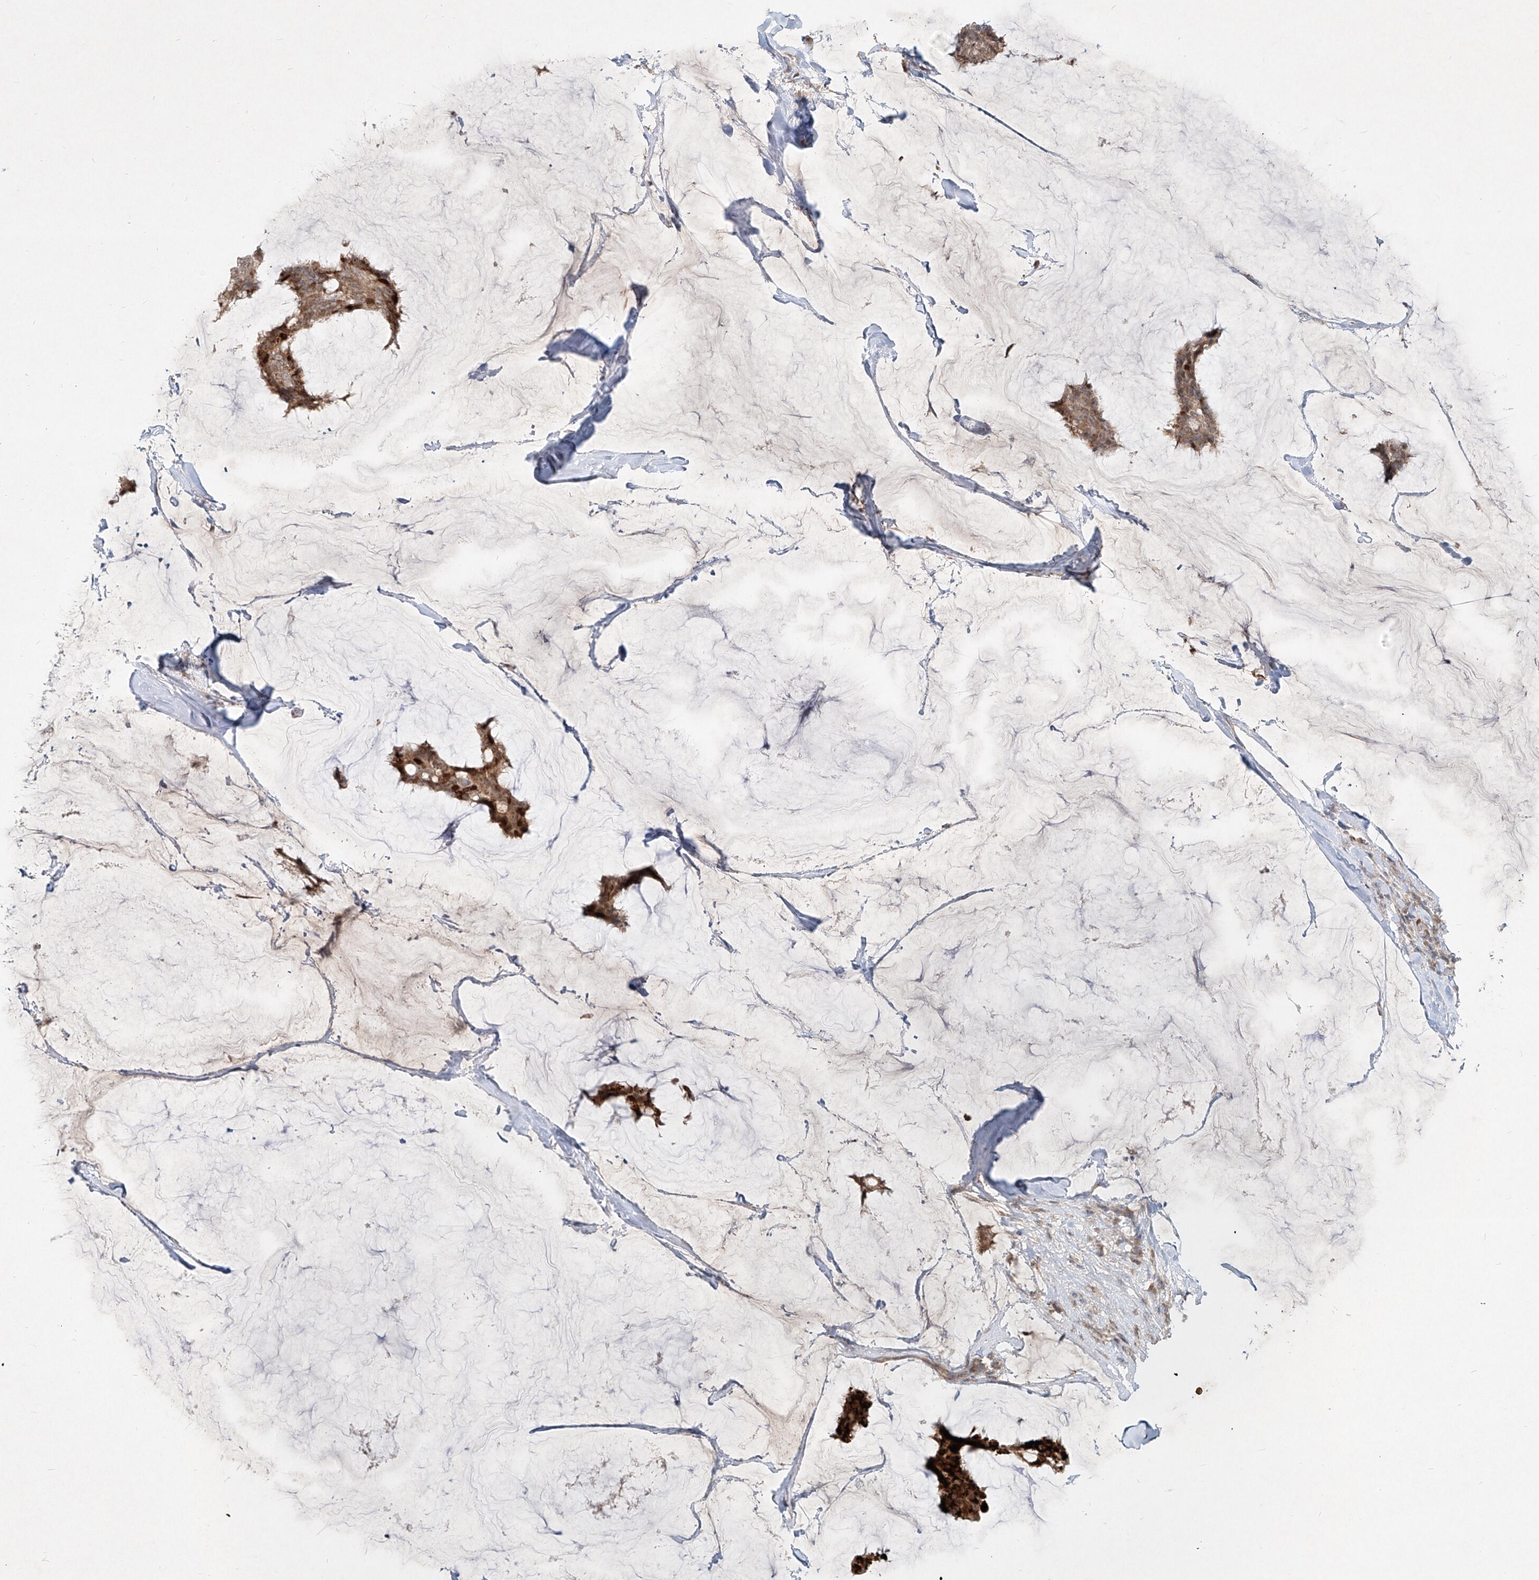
{"staining": {"intensity": "moderate", "quantity": ">75%", "location": "cytoplasmic/membranous,nuclear"}, "tissue": "breast cancer", "cell_type": "Tumor cells", "image_type": "cancer", "snomed": [{"axis": "morphology", "description": "Duct carcinoma"}, {"axis": "topography", "description": "Breast"}], "caption": "Breast intraductal carcinoma tissue displays moderate cytoplasmic/membranous and nuclear positivity in approximately >75% of tumor cells, visualized by immunohistochemistry.", "gene": "FGD2", "patient": {"sex": "female", "age": 93}}